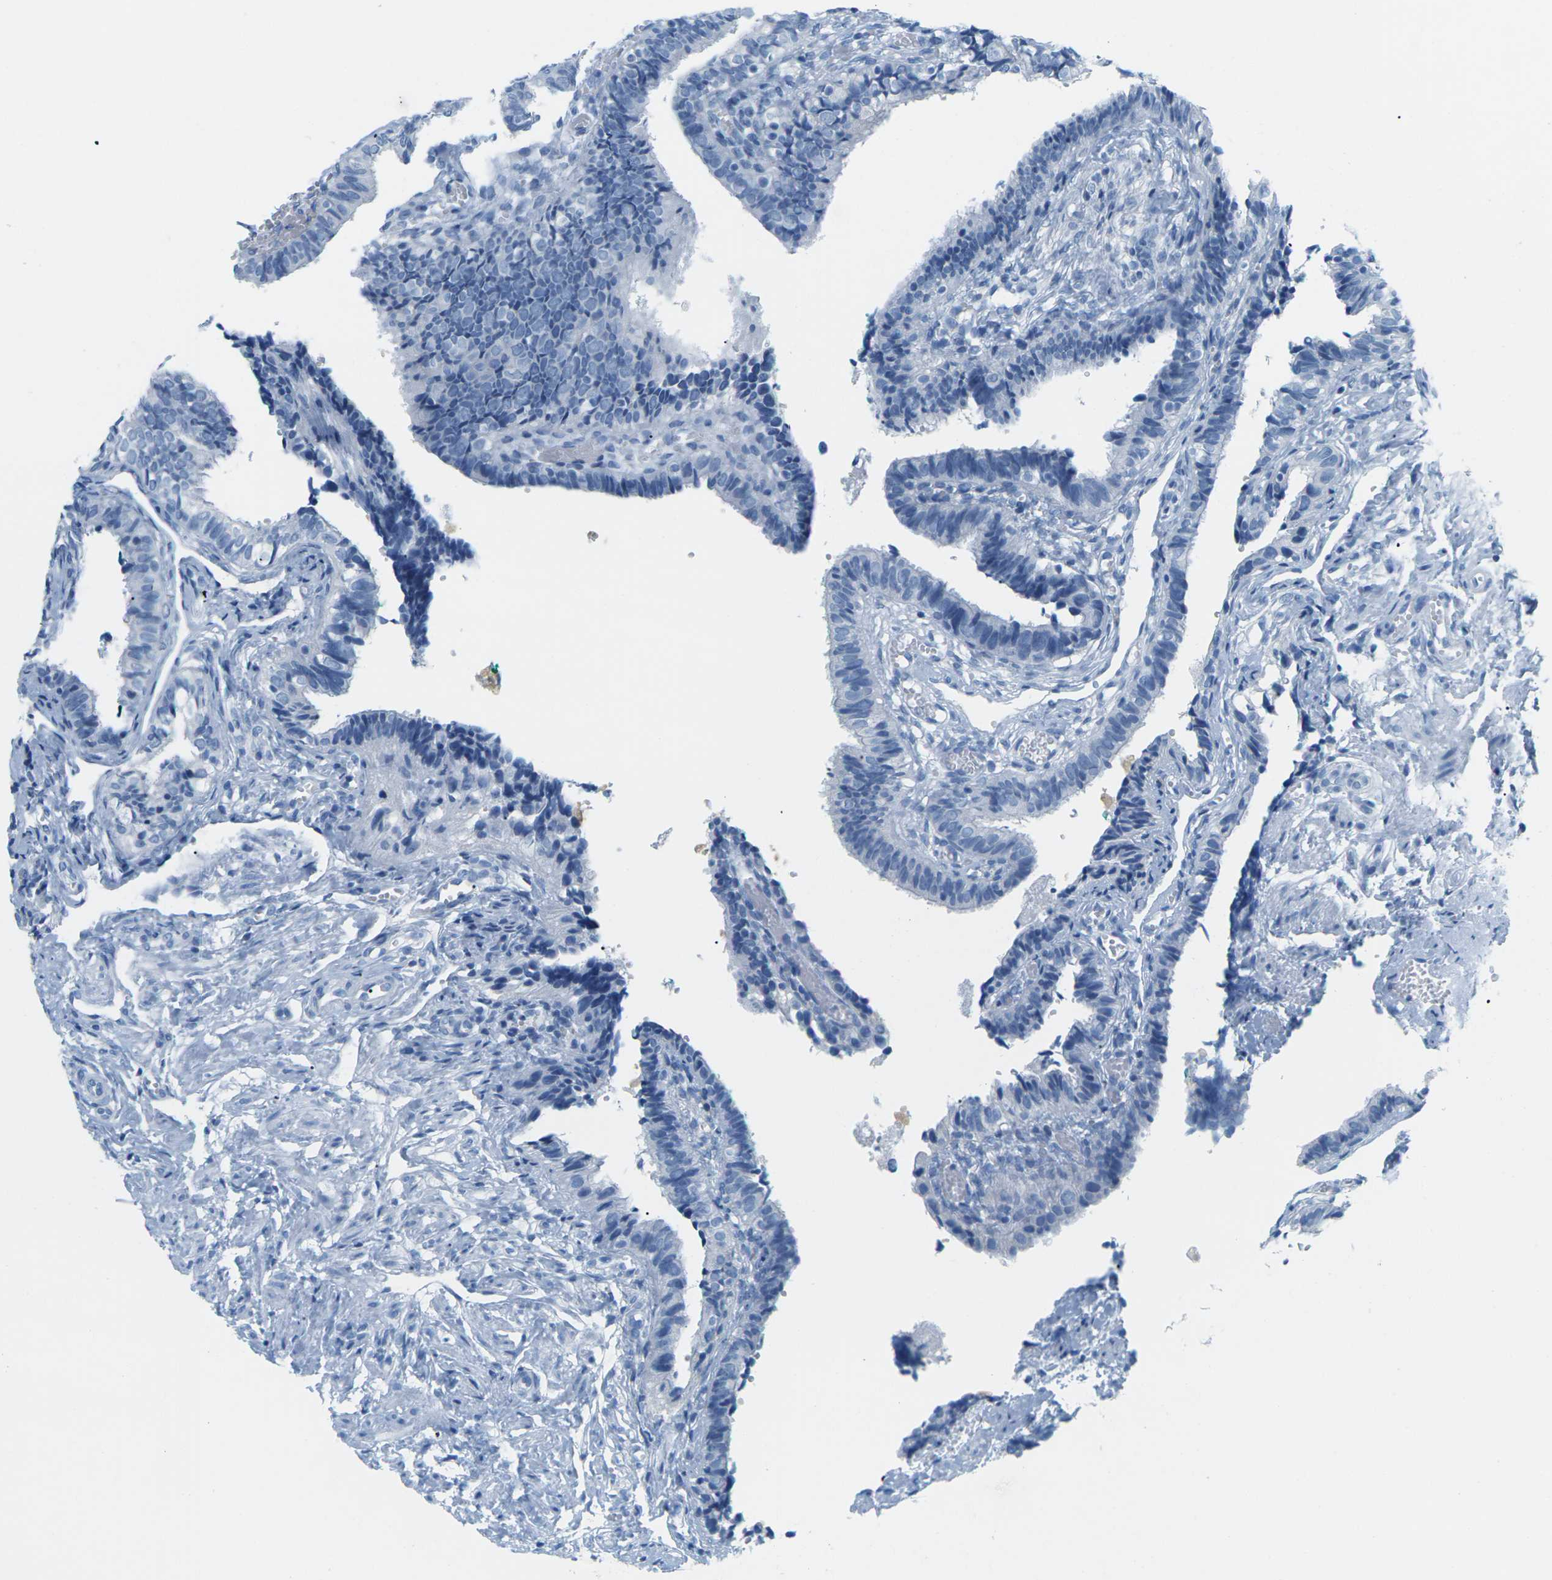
{"staining": {"intensity": "negative", "quantity": "none", "location": "none"}, "tissue": "fallopian tube", "cell_type": "Glandular cells", "image_type": "normal", "snomed": [{"axis": "morphology", "description": "Normal tissue, NOS"}, {"axis": "topography", "description": "Fallopian tube"}], "caption": "Immunohistochemistry (IHC) of benign human fallopian tube reveals no expression in glandular cells.", "gene": "SLC12A1", "patient": {"sex": "female", "age": 46}}